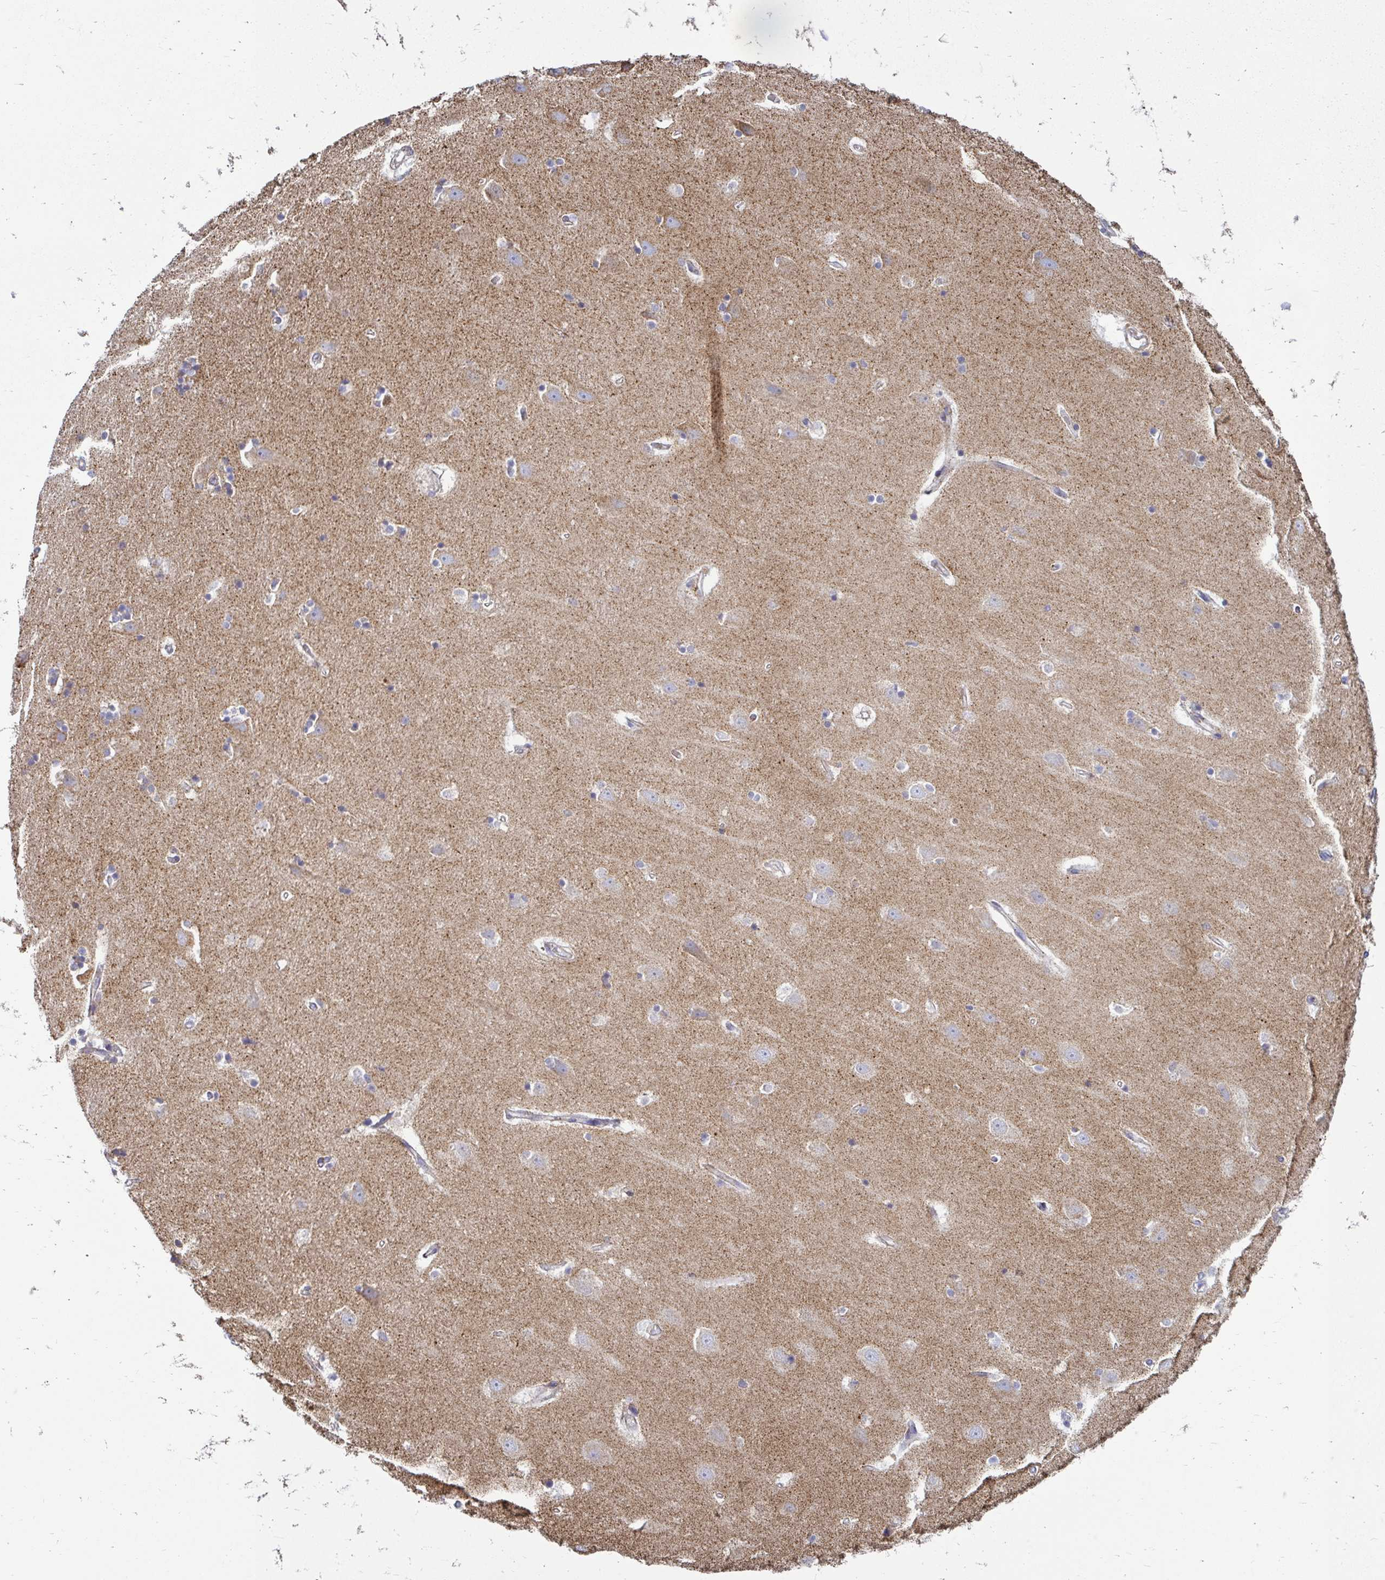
{"staining": {"intensity": "negative", "quantity": "none", "location": "none"}, "tissue": "hippocampus", "cell_type": "Glial cells", "image_type": "normal", "snomed": [{"axis": "morphology", "description": "Normal tissue, NOS"}, {"axis": "topography", "description": "Hippocampus"}], "caption": "Immunohistochemistry (IHC) photomicrograph of benign human hippocampus stained for a protein (brown), which shows no positivity in glial cells. The staining was performed using DAB to visualize the protein expression in brown, while the nuclei were stained in blue with hematoxylin (Magnification: 20x).", "gene": "OR10R2", "patient": {"sex": "male", "age": 63}}